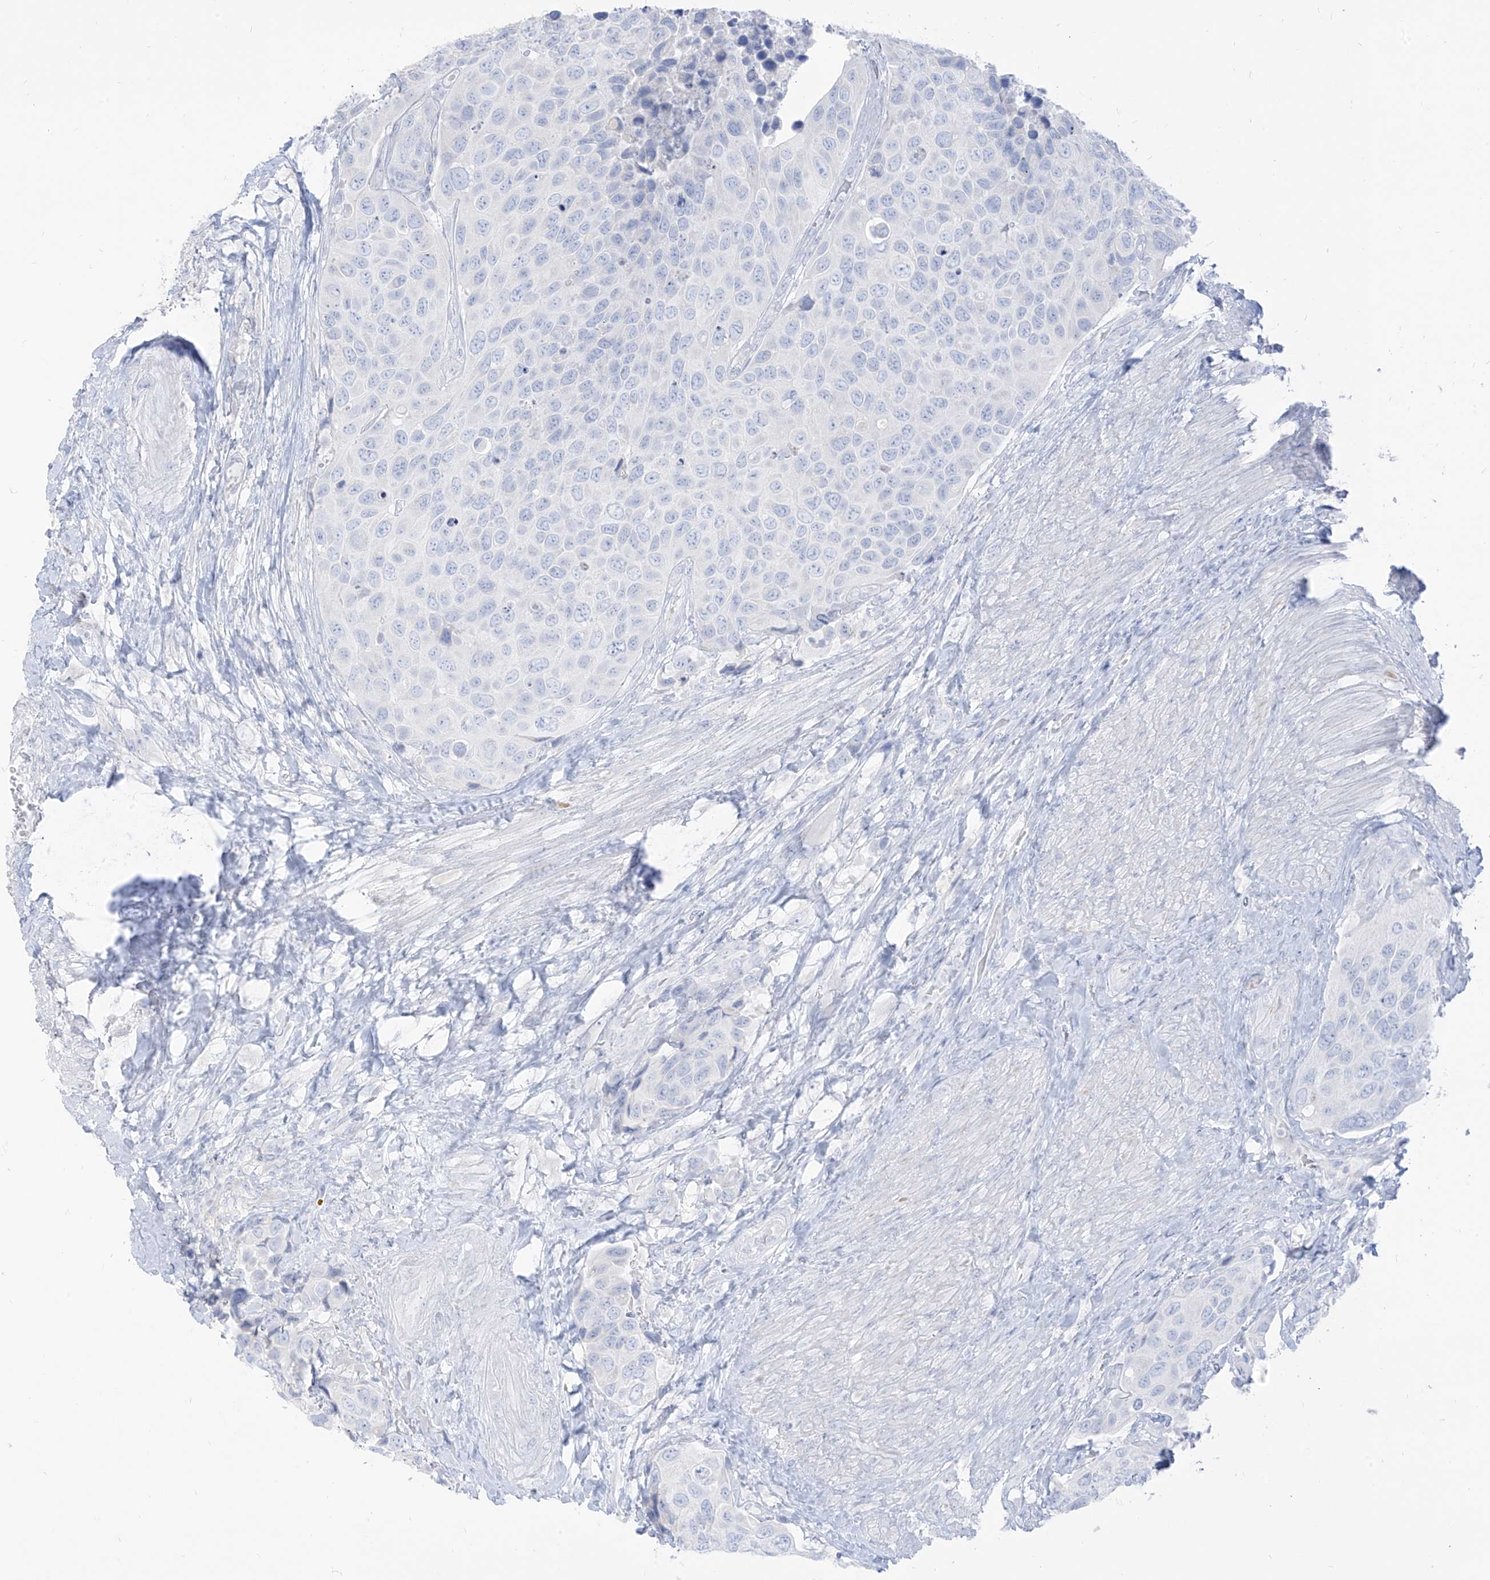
{"staining": {"intensity": "negative", "quantity": "none", "location": "none"}, "tissue": "urothelial cancer", "cell_type": "Tumor cells", "image_type": "cancer", "snomed": [{"axis": "morphology", "description": "Urothelial carcinoma, High grade"}, {"axis": "topography", "description": "Urinary bladder"}], "caption": "The histopathology image shows no significant expression in tumor cells of urothelial cancer. (Stains: DAB immunohistochemistry with hematoxylin counter stain, Microscopy: brightfield microscopy at high magnification).", "gene": "ARHGEF40", "patient": {"sex": "male", "age": 74}}